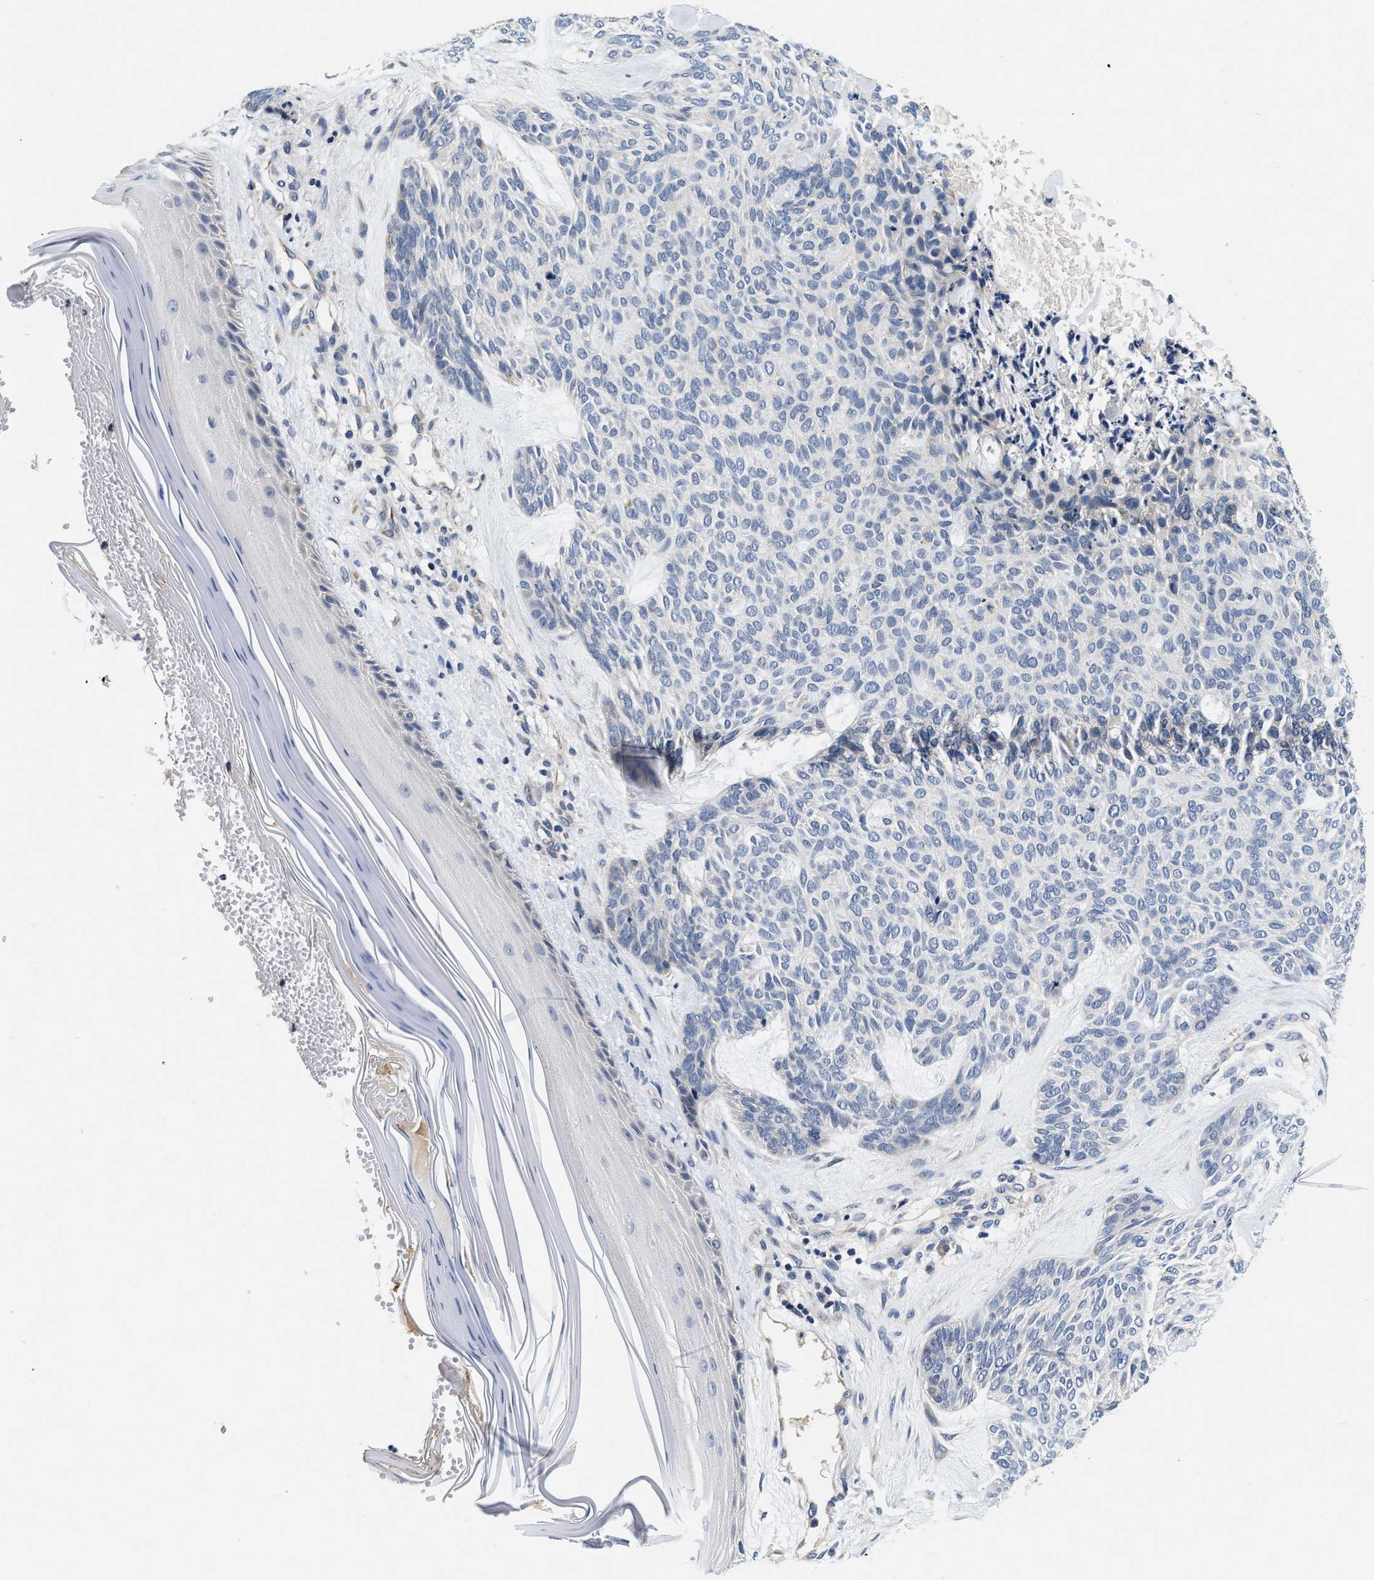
{"staining": {"intensity": "negative", "quantity": "none", "location": "none"}, "tissue": "skin cancer", "cell_type": "Tumor cells", "image_type": "cancer", "snomed": [{"axis": "morphology", "description": "Basal cell carcinoma"}, {"axis": "topography", "description": "Skin"}], "caption": "Tumor cells are negative for brown protein staining in basal cell carcinoma (skin).", "gene": "PDP1", "patient": {"sex": "male", "age": 55}}